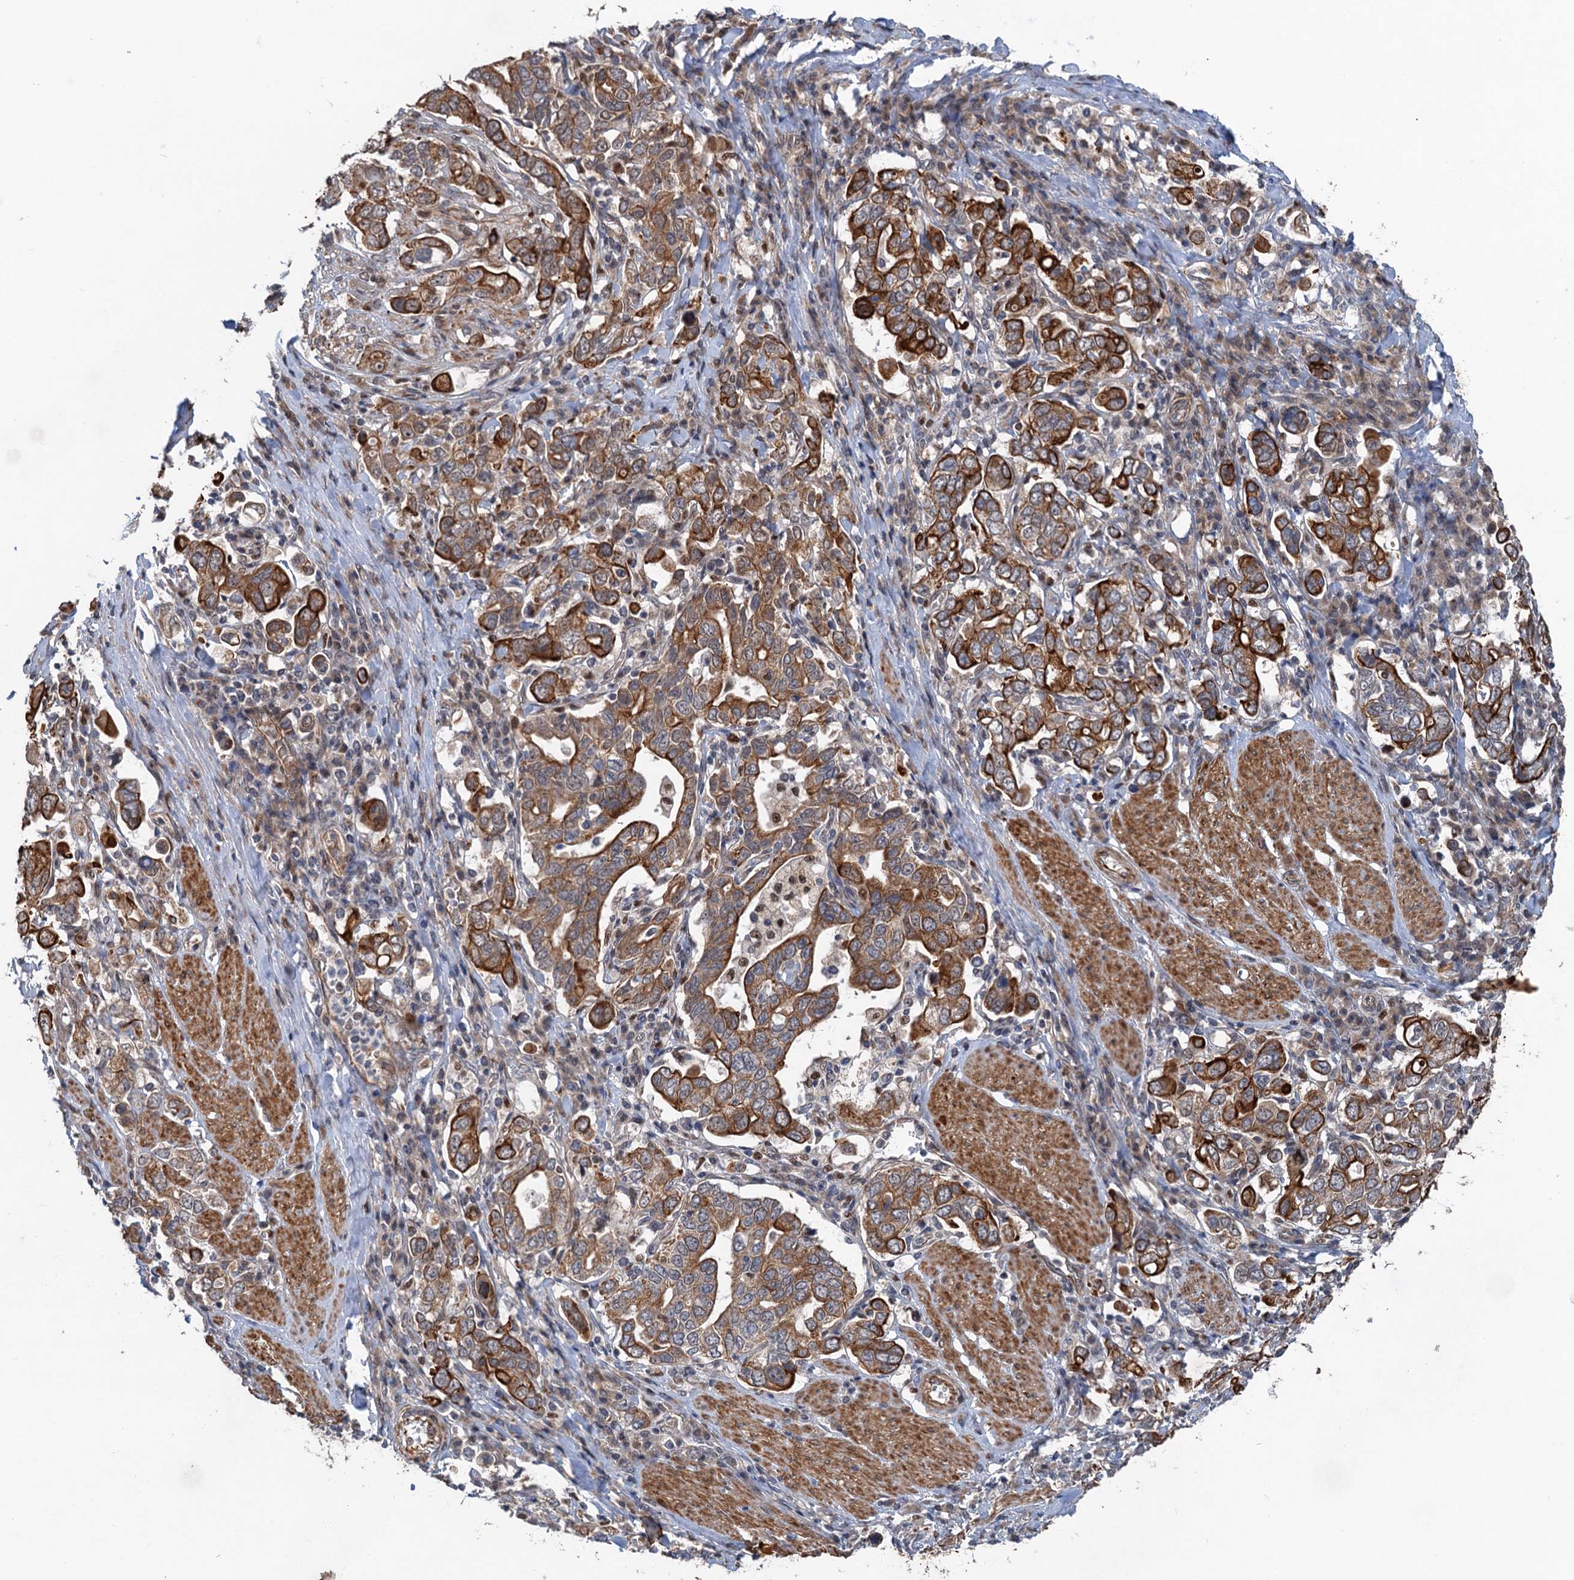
{"staining": {"intensity": "moderate", "quantity": ">75%", "location": "cytoplasmic/membranous"}, "tissue": "stomach cancer", "cell_type": "Tumor cells", "image_type": "cancer", "snomed": [{"axis": "morphology", "description": "Adenocarcinoma, NOS"}, {"axis": "topography", "description": "Stomach, upper"}], "caption": "An immunohistochemistry photomicrograph of tumor tissue is shown. Protein staining in brown highlights moderate cytoplasmic/membranous positivity in stomach adenocarcinoma within tumor cells.", "gene": "TTC31", "patient": {"sex": "male", "age": 62}}